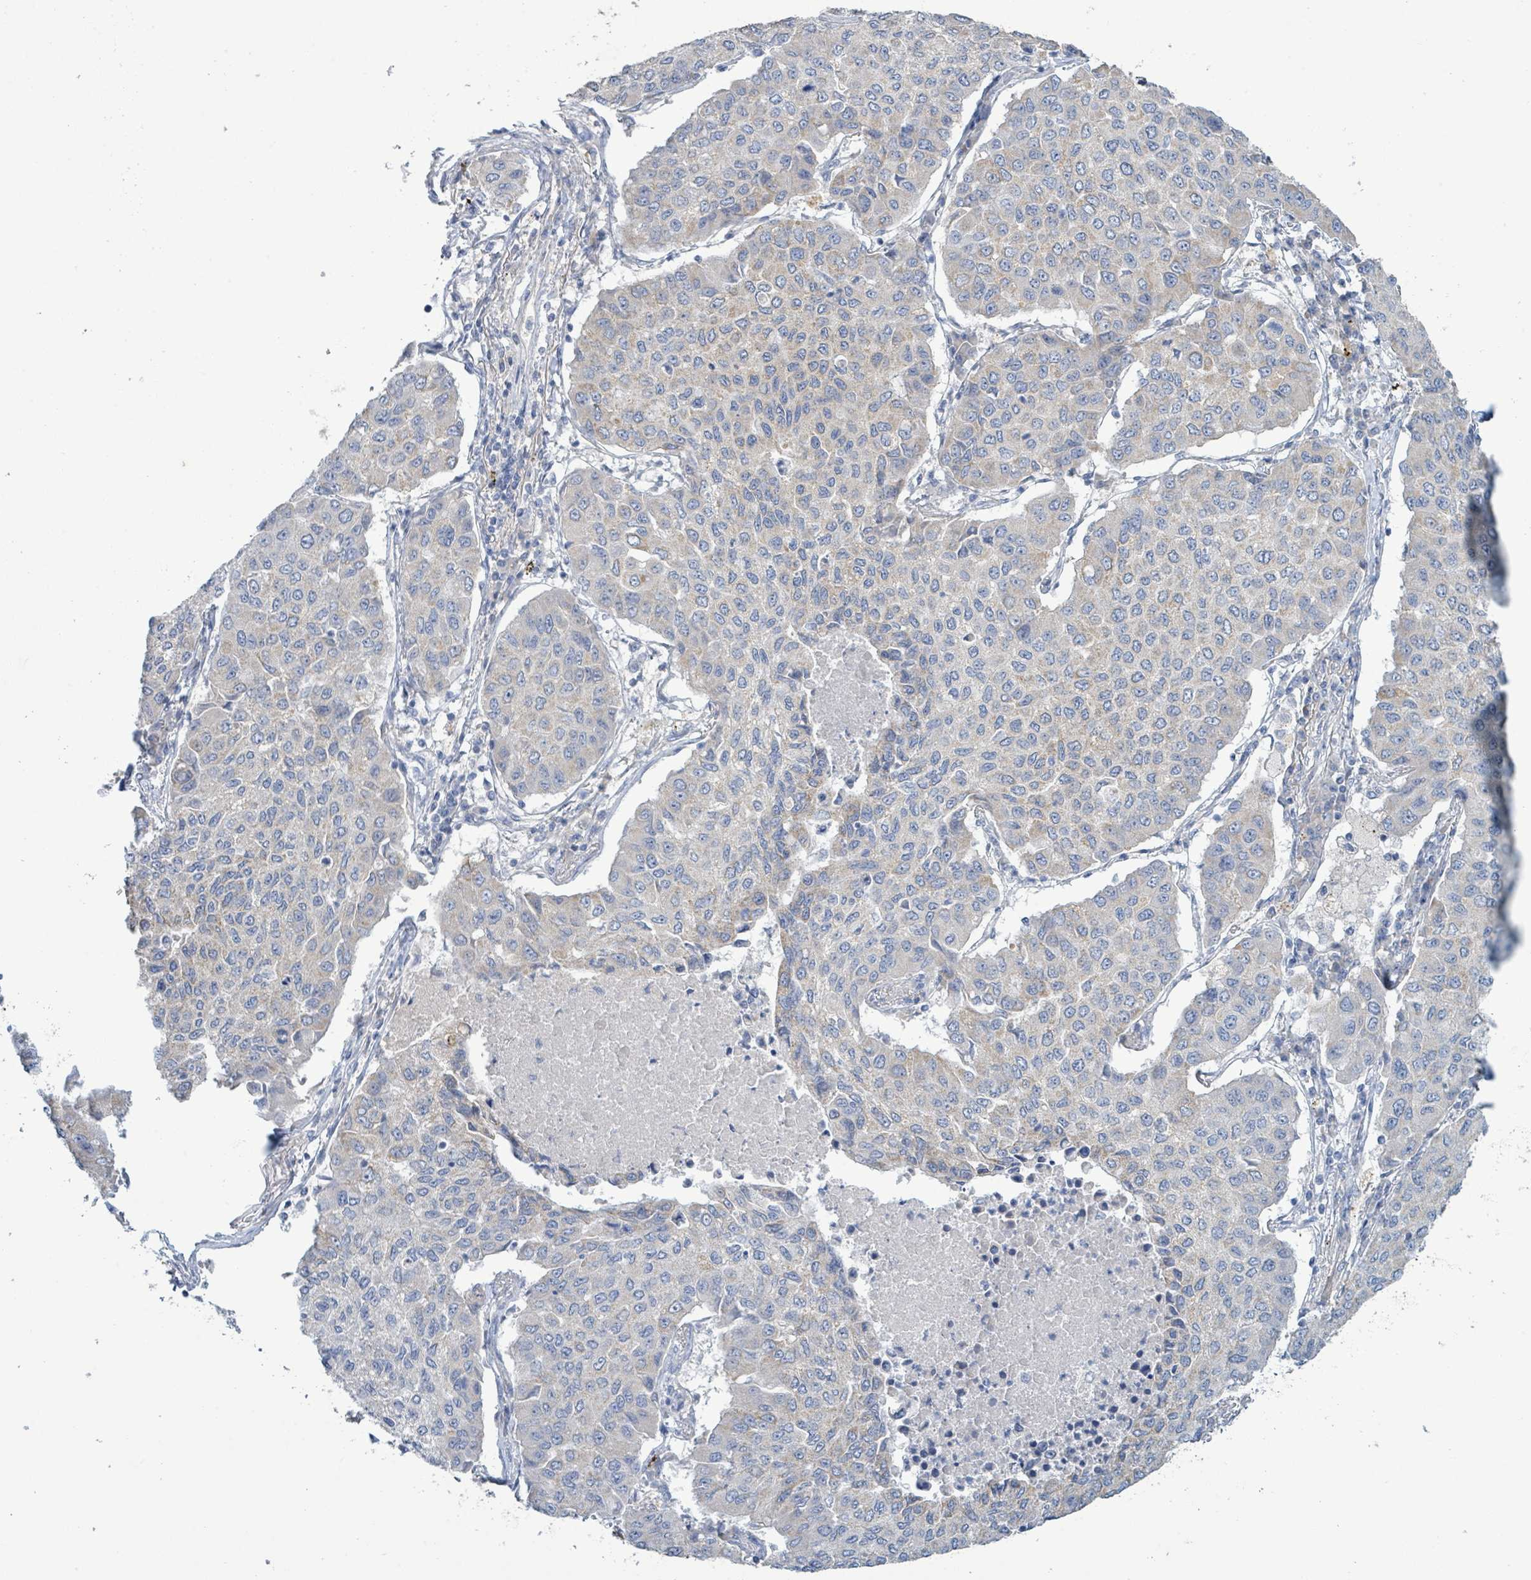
{"staining": {"intensity": "negative", "quantity": "none", "location": "none"}, "tissue": "lung cancer", "cell_type": "Tumor cells", "image_type": "cancer", "snomed": [{"axis": "morphology", "description": "Squamous cell carcinoma, NOS"}, {"axis": "topography", "description": "Lung"}], "caption": "Squamous cell carcinoma (lung) stained for a protein using IHC displays no staining tumor cells.", "gene": "ALG12", "patient": {"sex": "male", "age": 74}}